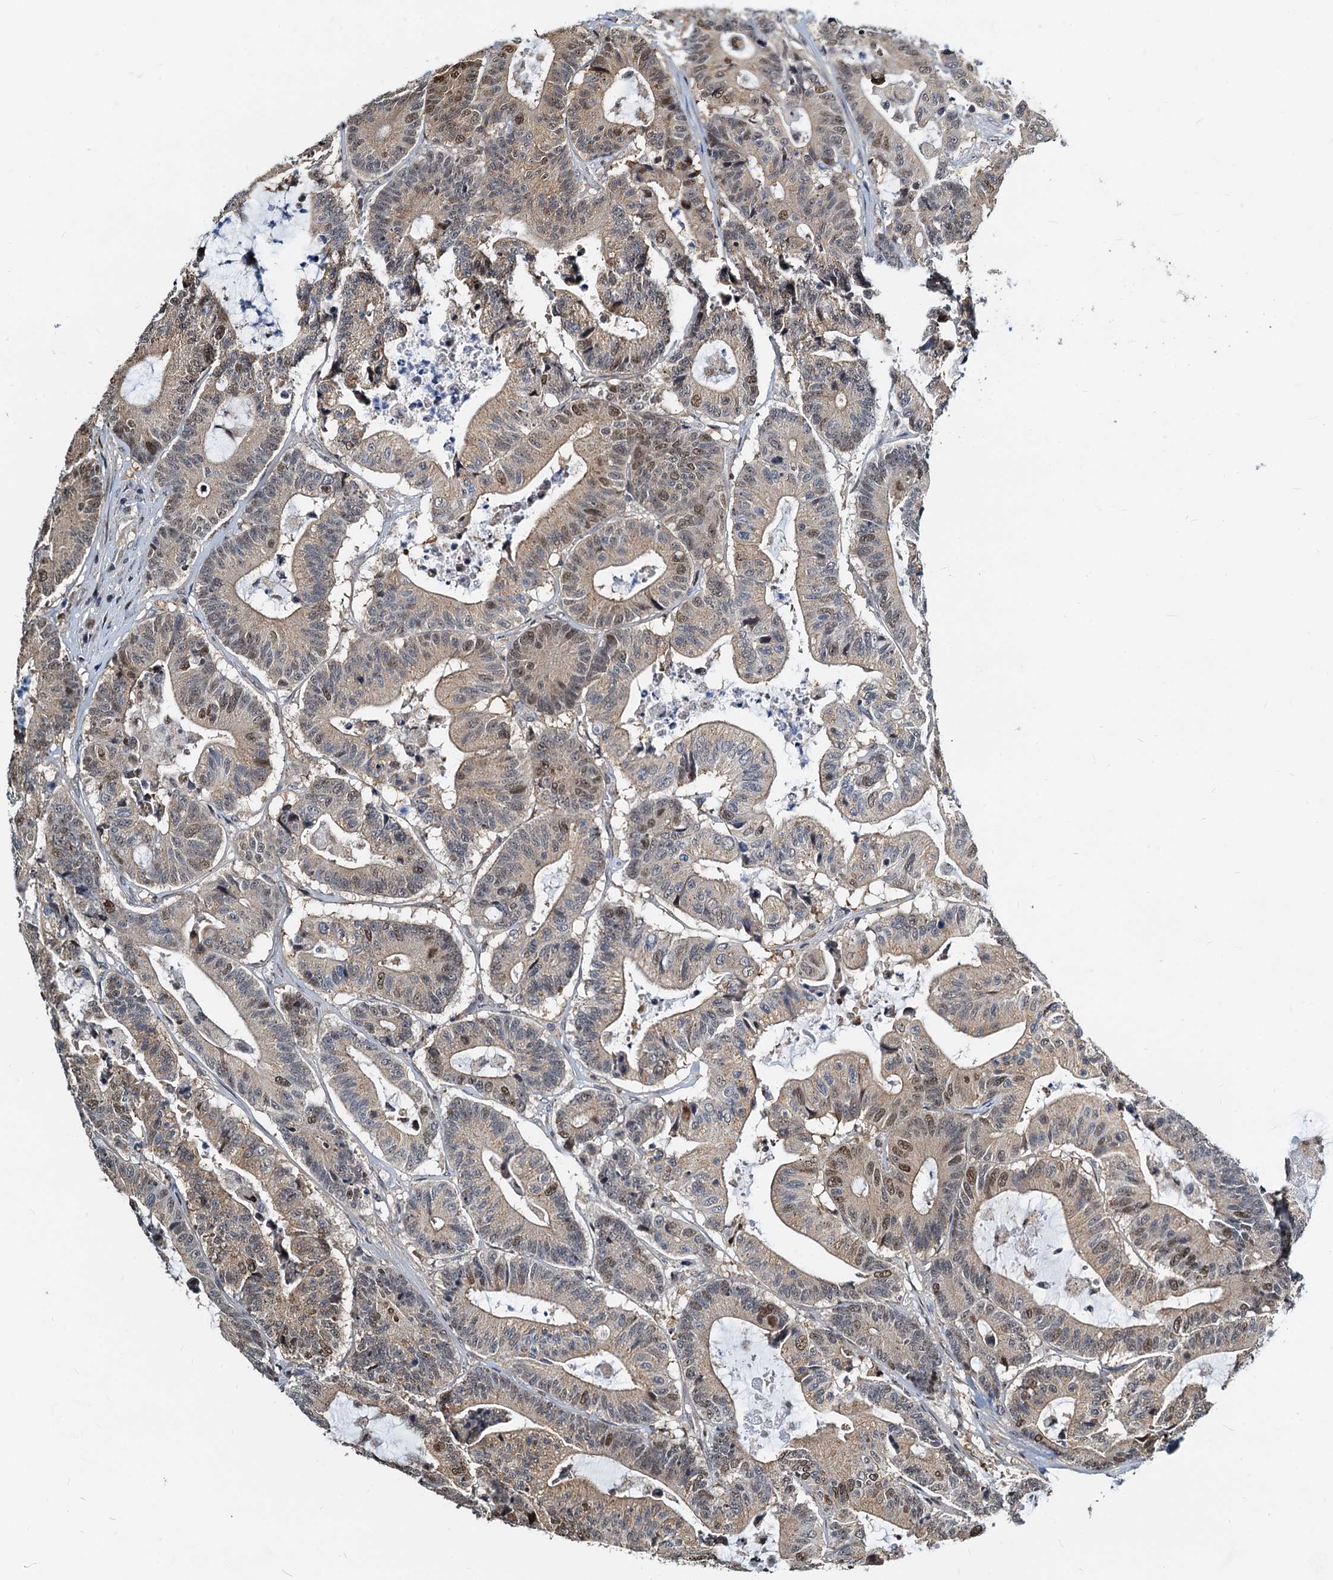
{"staining": {"intensity": "moderate", "quantity": "<25%", "location": "cytoplasmic/membranous,nuclear"}, "tissue": "colorectal cancer", "cell_type": "Tumor cells", "image_type": "cancer", "snomed": [{"axis": "morphology", "description": "Adenocarcinoma, NOS"}, {"axis": "topography", "description": "Colon"}], "caption": "Colorectal adenocarcinoma stained for a protein (brown) shows moderate cytoplasmic/membranous and nuclear positive positivity in about <25% of tumor cells.", "gene": "PTGES3", "patient": {"sex": "female", "age": 84}}